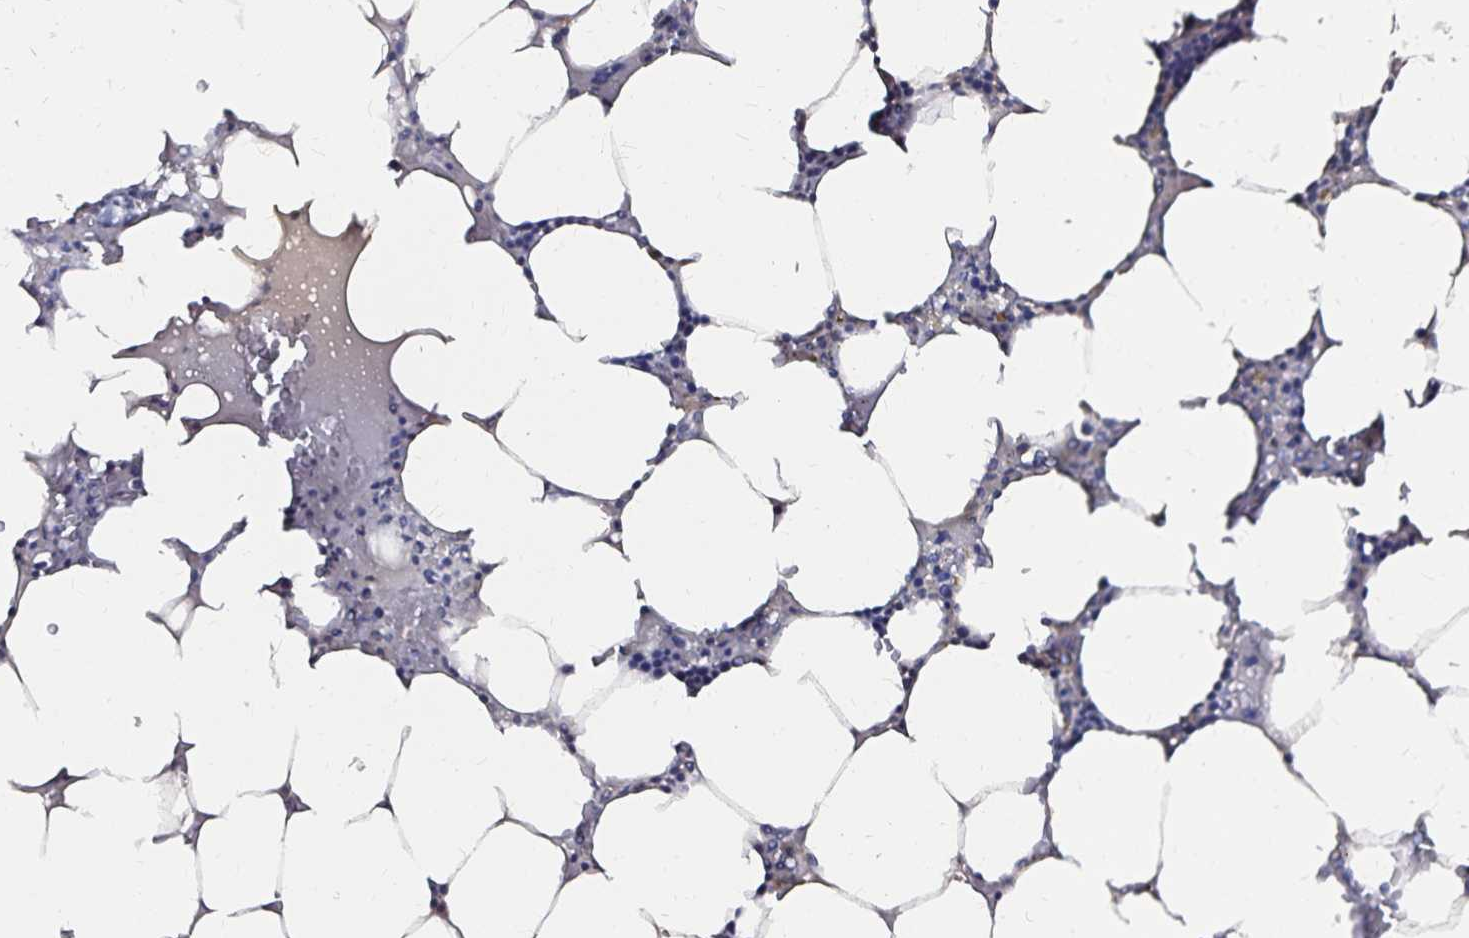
{"staining": {"intensity": "negative", "quantity": "none", "location": "none"}, "tissue": "bone marrow", "cell_type": "Hematopoietic cells", "image_type": "normal", "snomed": [{"axis": "morphology", "description": "Normal tissue, NOS"}, {"axis": "topography", "description": "Bone marrow"}], "caption": "There is no significant staining in hematopoietic cells of bone marrow.", "gene": "SLC5A1", "patient": {"sex": "male", "age": 64}}